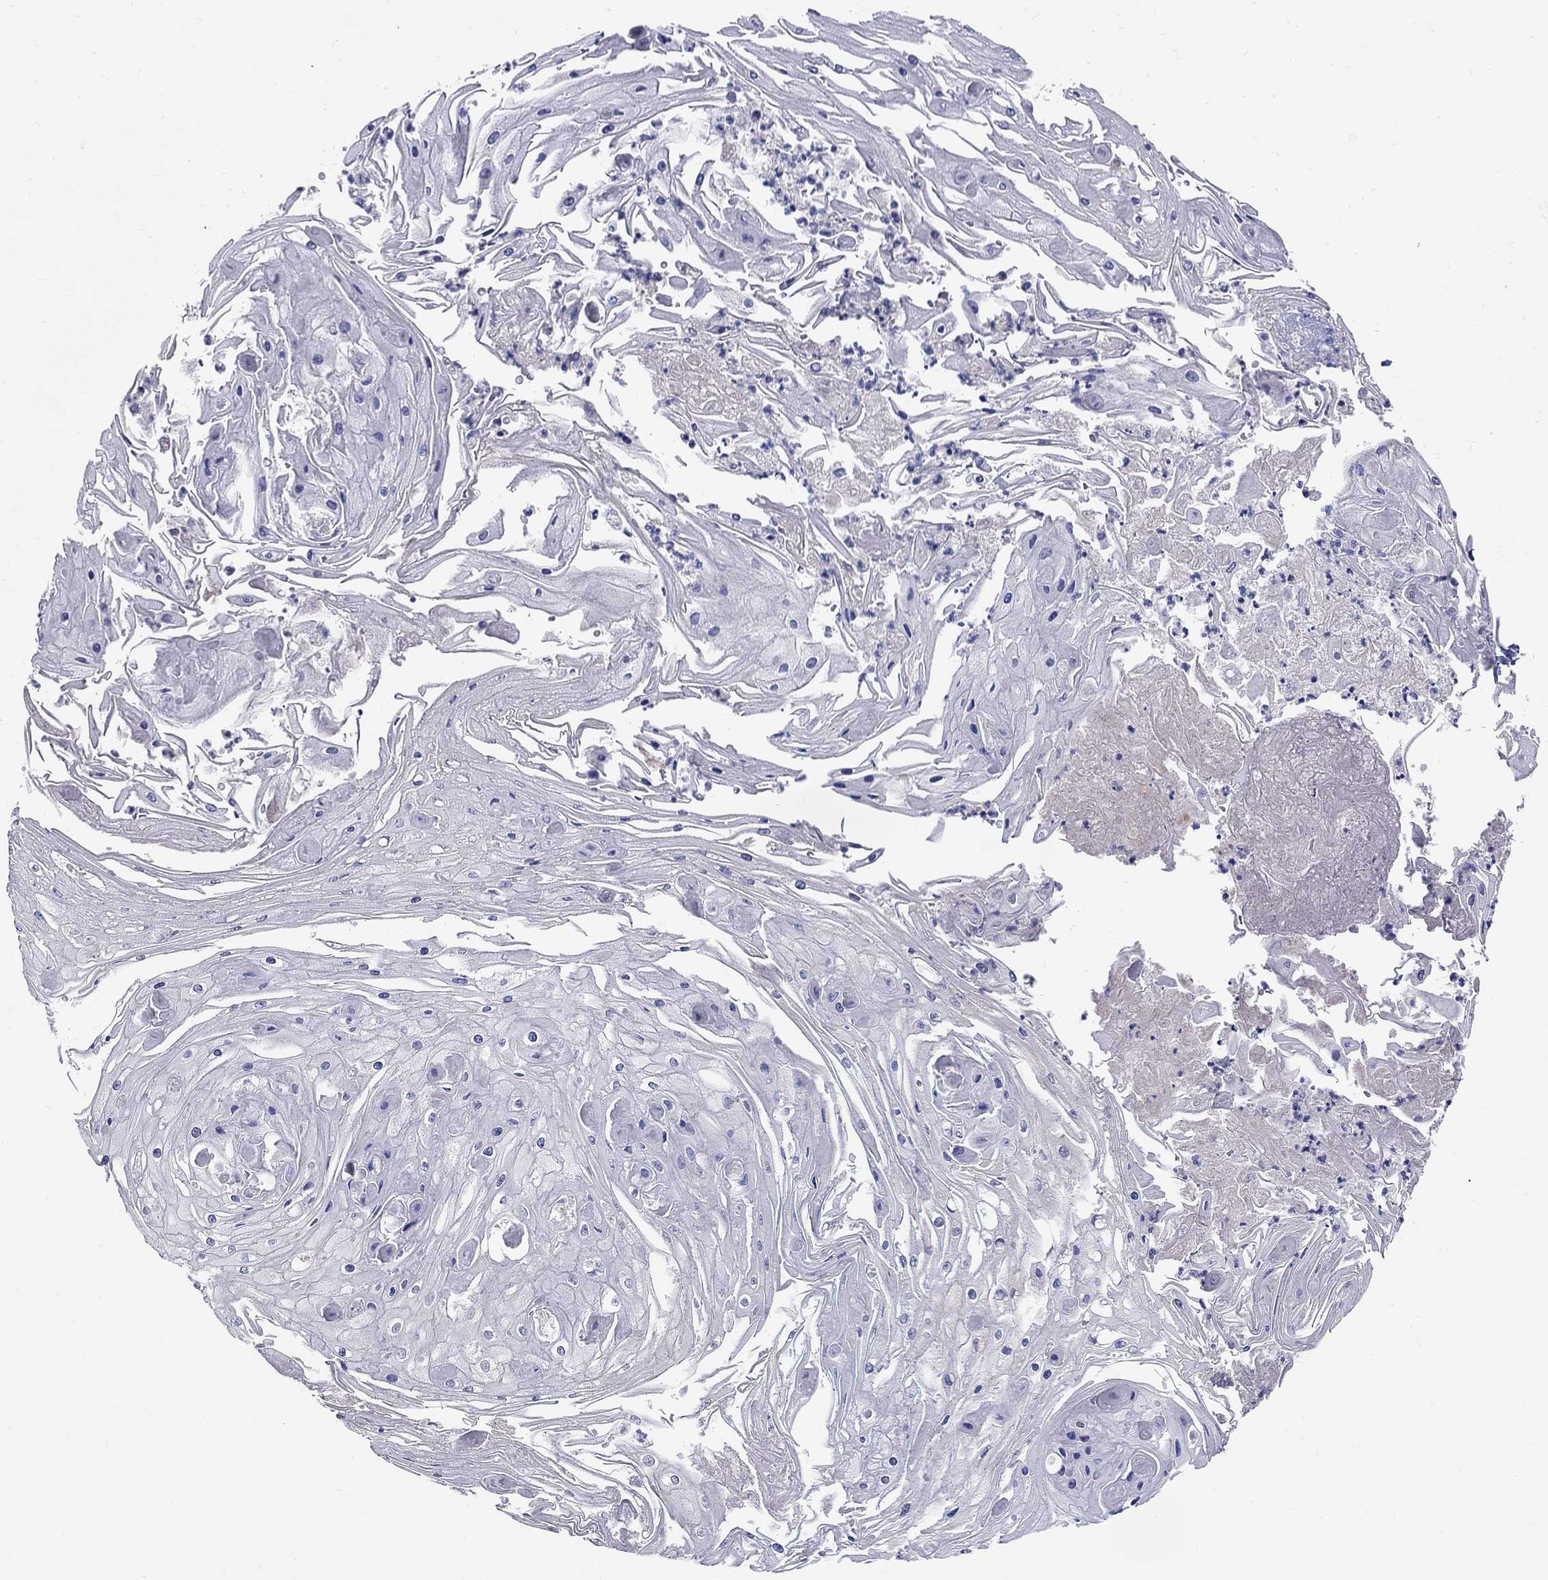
{"staining": {"intensity": "negative", "quantity": "none", "location": "none"}, "tissue": "skin cancer", "cell_type": "Tumor cells", "image_type": "cancer", "snomed": [{"axis": "morphology", "description": "Squamous cell carcinoma, NOS"}, {"axis": "topography", "description": "Skin"}], "caption": "Tumor cells are negative for protein expression in human skin squamous cell carcinoma.", "gene": "SLC30A3", "patient": {"sex": "male", "age": 70}}